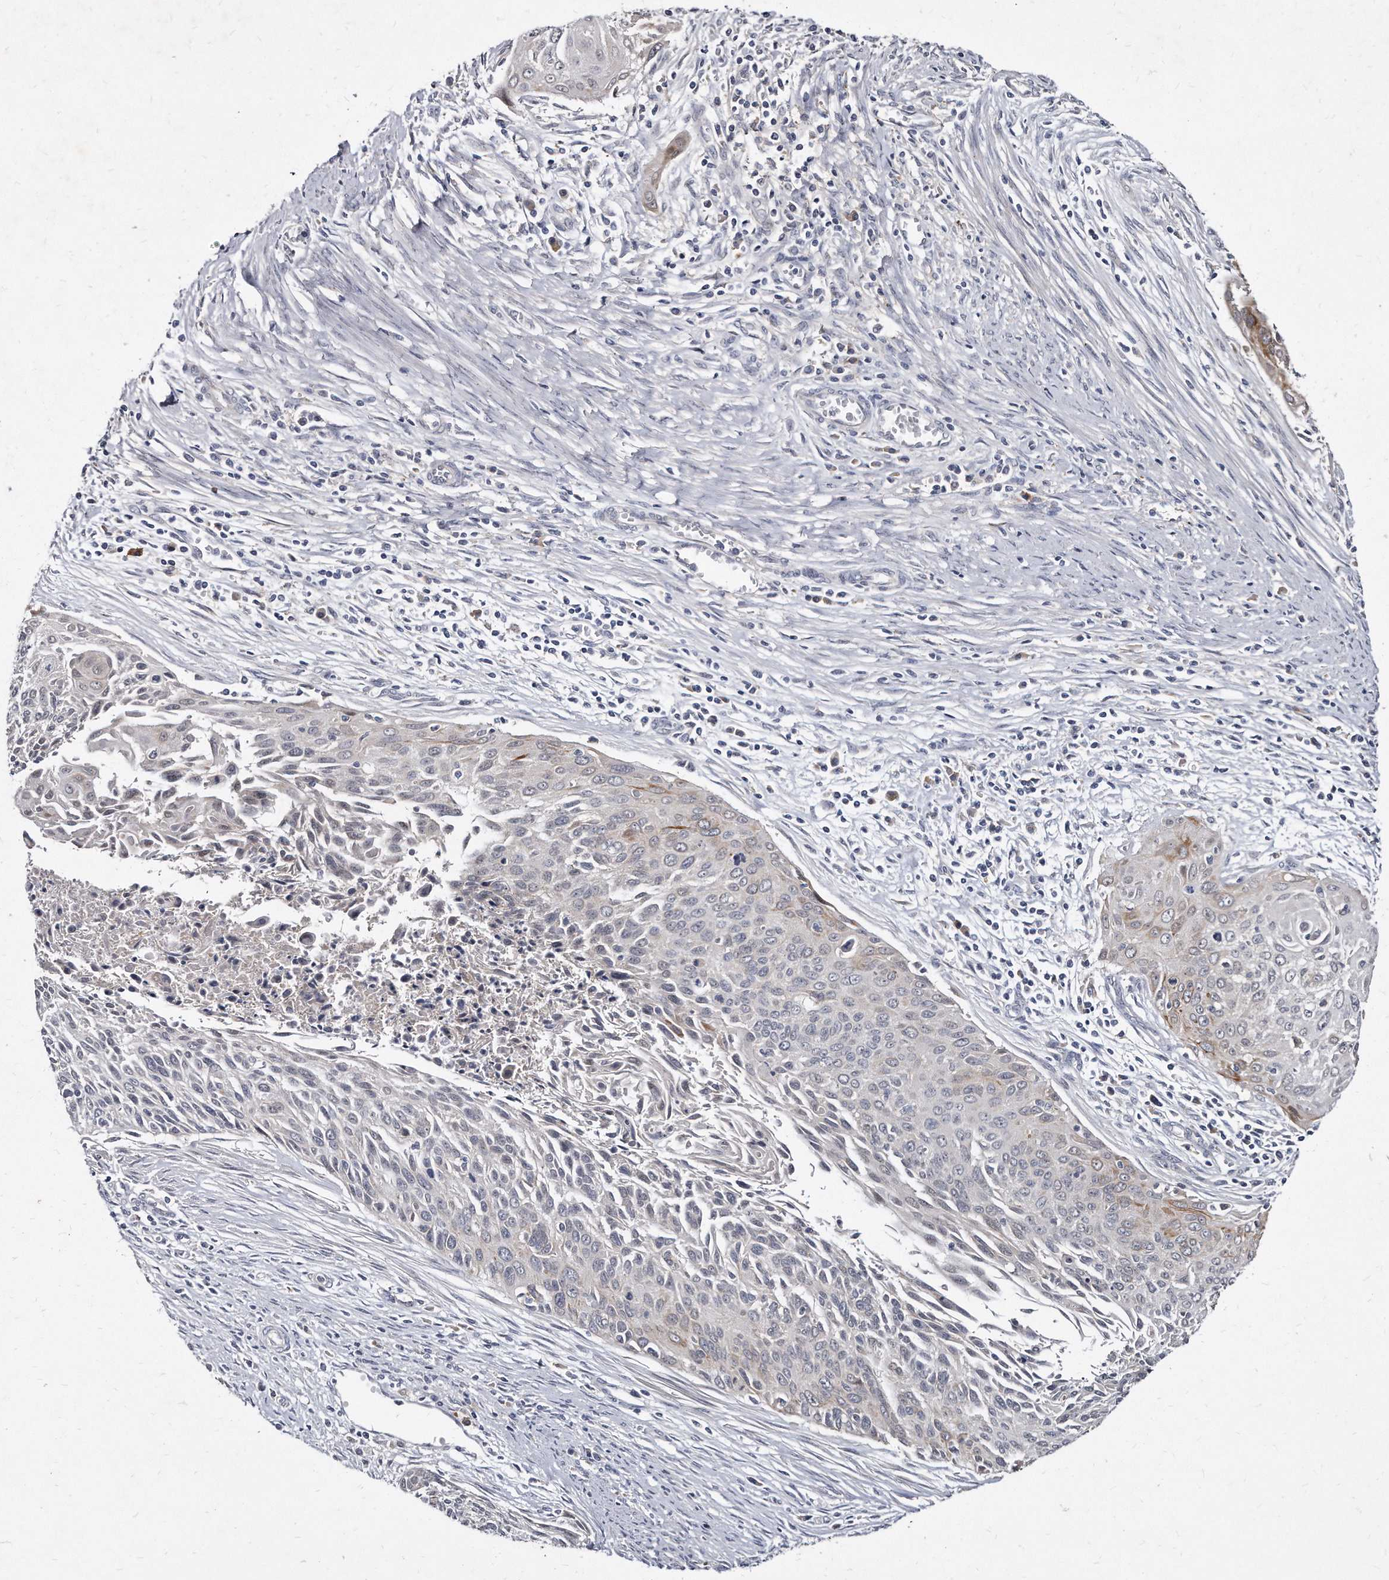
{"staining": {"intensity": "weak", "quantity": "<25%", "location": "cytoplasmic/membranous"}, "tissue": "cervical cancer", "cell_type": "Tumor cells", "image_type": "cancer", "snomed": [{"axis": "morphology", "description": "Squamous cell carcinoma, NOS"}, {"axis": "topography", "description": "Cervix"}], "caption": "Immunohistochemistry (IHC) histopathology image of squamous cell carcinoma (cervical) stained for a protein (brown), which reveals no positivity in tumor cells.", "gene": "KLHDC3", "patient": {"sex": "female", "age": 55}}